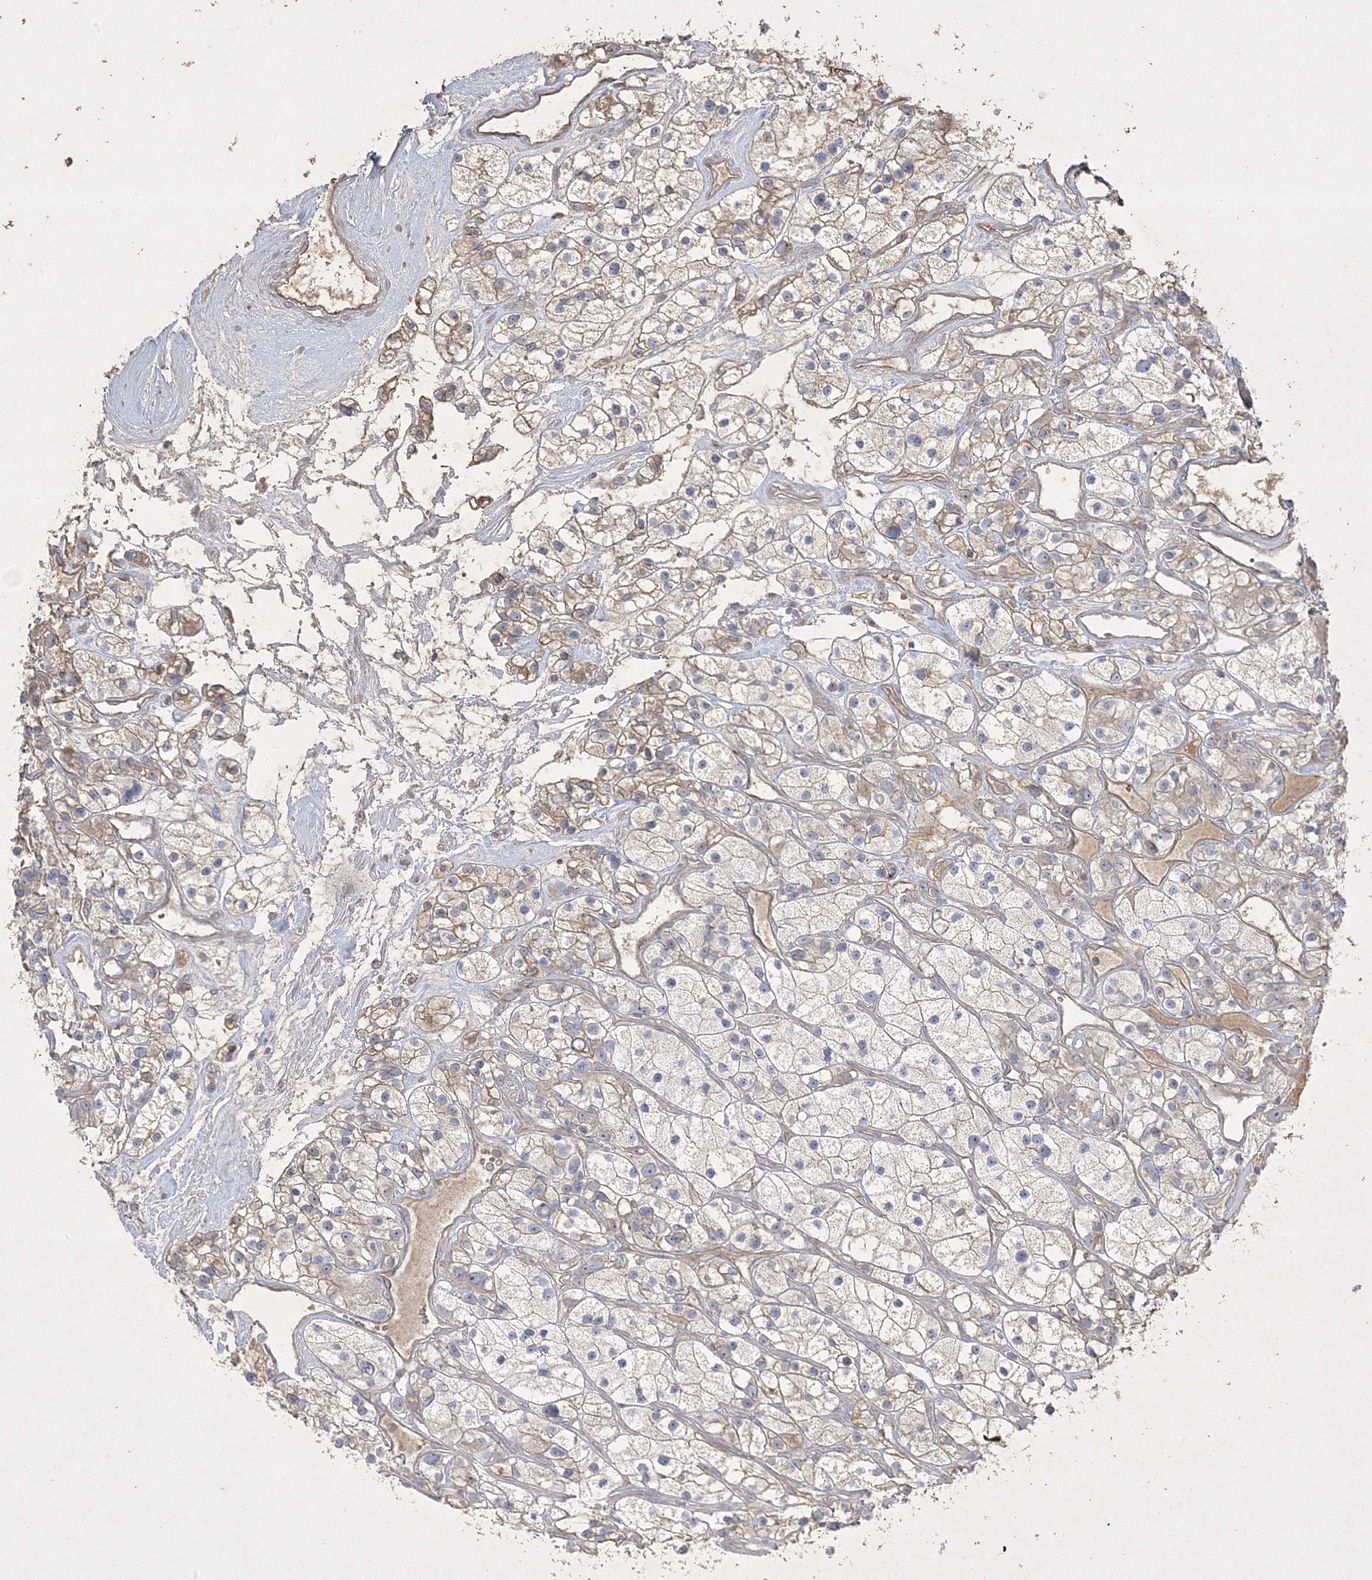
{"staining": {"intensity": "weak", "quantity": "<25%", "location": "cytoplasmic/membranous"}, "tissue": "renal cancer", "cell_type": "Tumor cells", "image_type": "cancer", "snomed": [{"axis": "morphology", "description": "Adenocarcinoma, NOS"}, {"axis": "topography", "description": "Kidney"}], "caption": "Tumor cells are negative for brown protein staining in adenocarcinoma (renal).", "gene": "RGL4", "patient": {"sex": "female", "age": 57}}